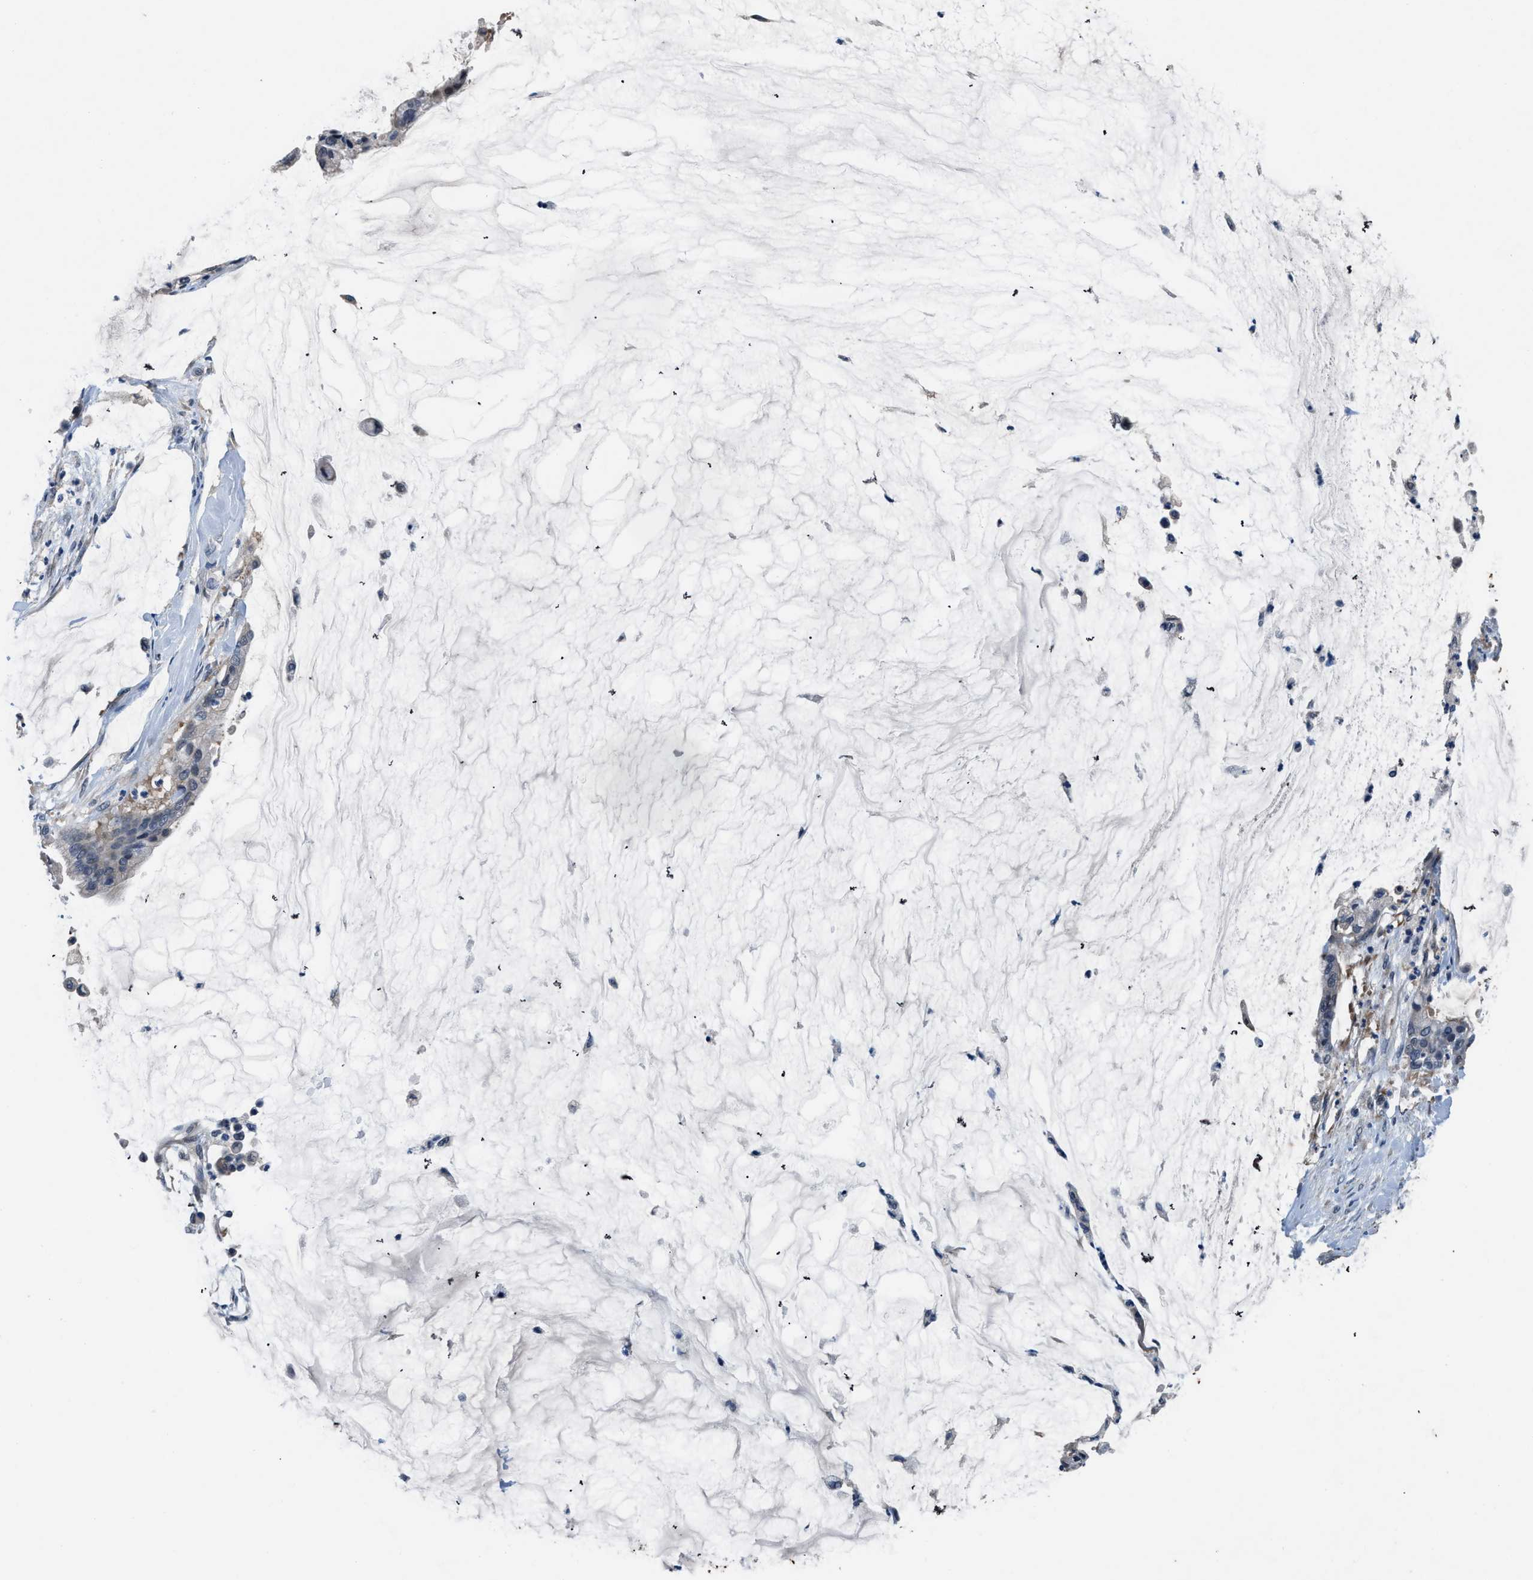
{"staining": {"intensity": "negative", "quantity": "none", "location": "none"}, "tissue": "pancreatic cancer", "cell_type": "Tumor cells", "image_type": "cancer", "snomed": [{"axis": "morphology", "description": "Adenocarcinoma, NOS"}, {"axis": "topography", "description": "Pancreas"}], "caption": "Tumor cells show no significant protein positivity in pancreatic cancer (adenocarcinoma).", "gene": "LANCL2", "patient": {"sex": "male", "age": 41}}